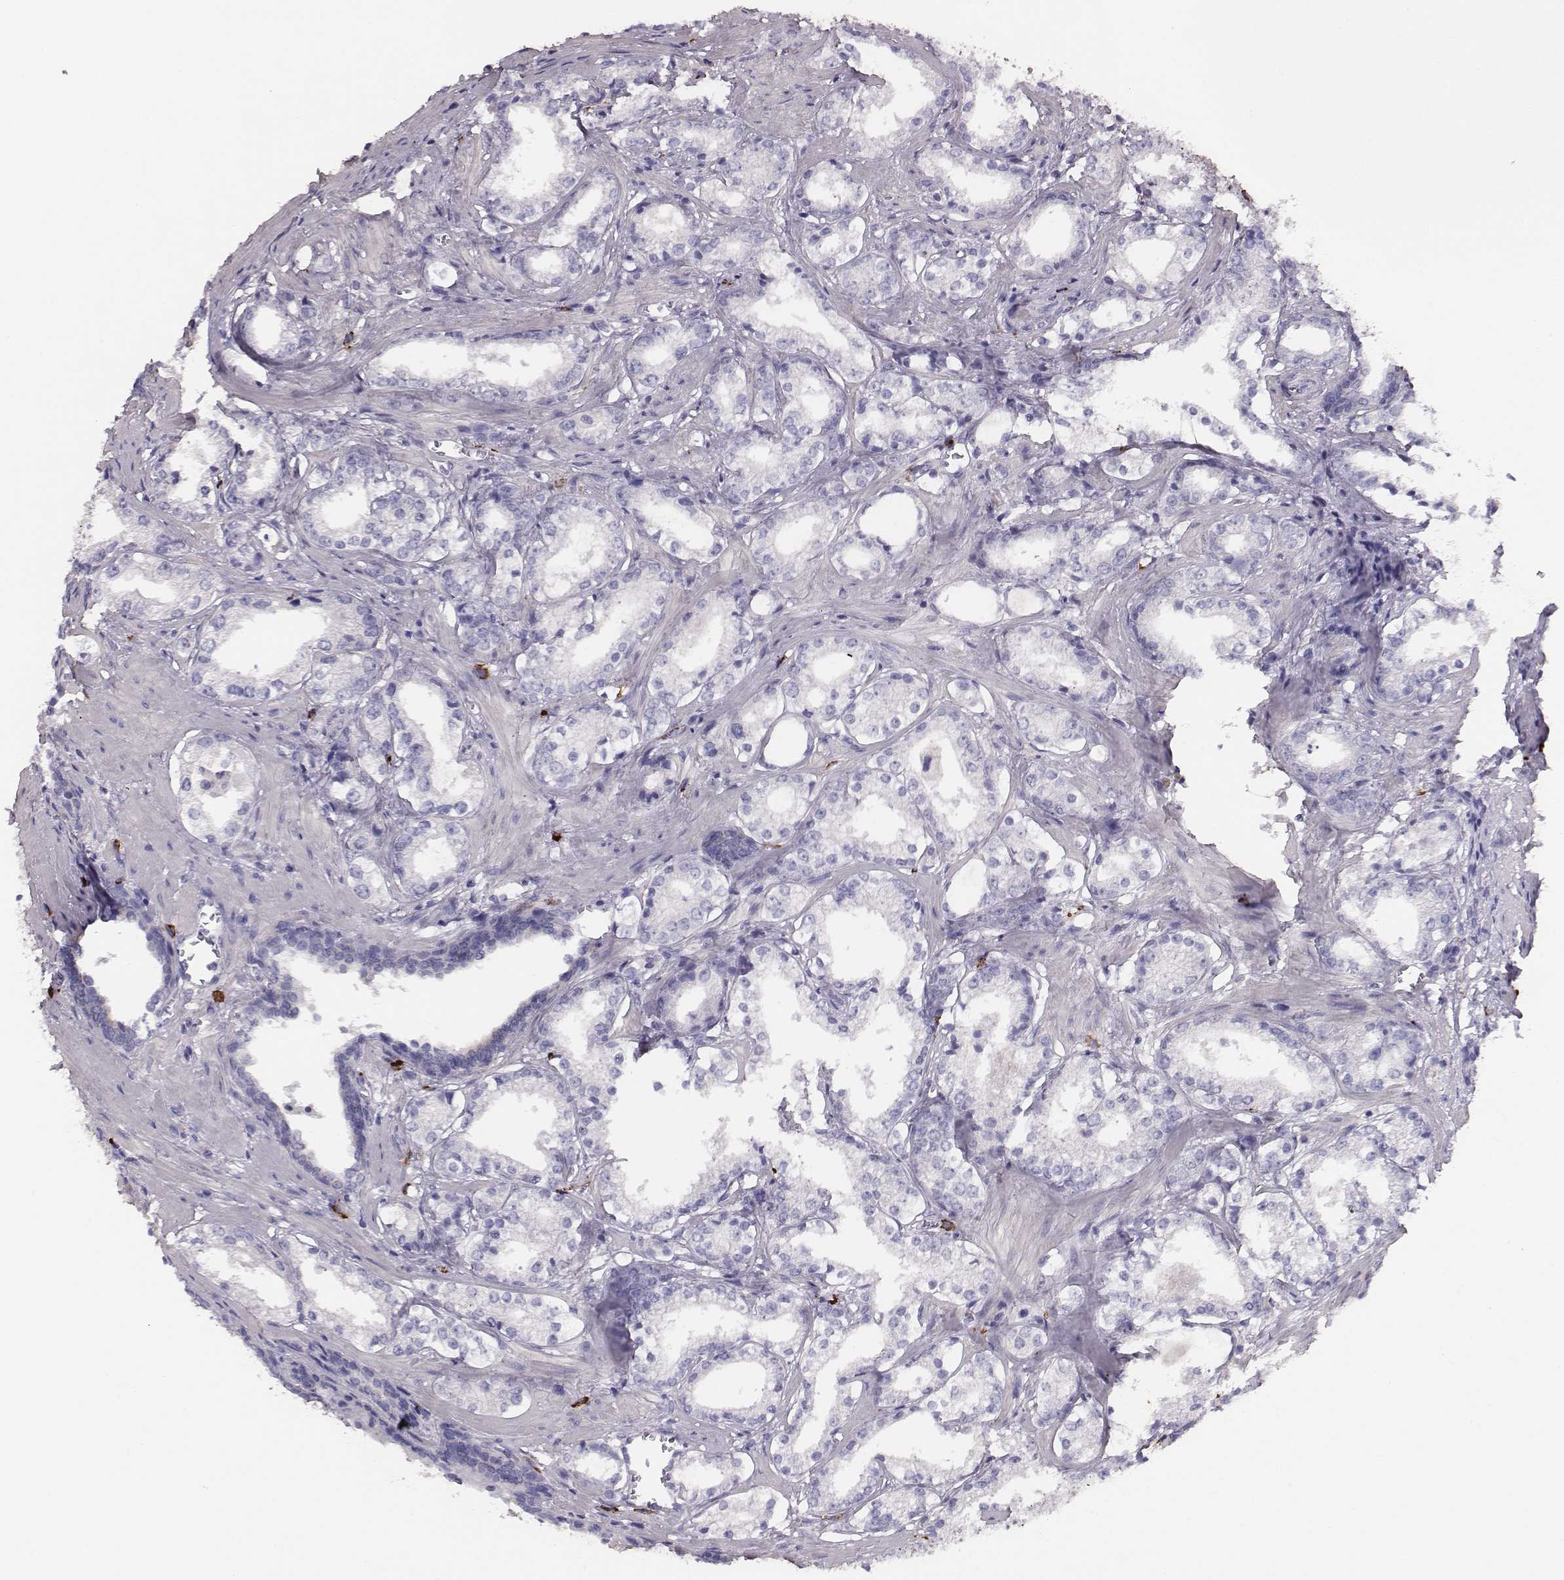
{"staining": {"intensity": "negative", "quantity": "none", "location": "none"}, "tissue": "prostate cancer", "cell_type": "Tumor cells", "image_type": "cancer", "snomed": [{"axis": "morphology", "description": "Adenocarcinoma, NOS"}, {"axis": "topography", "description": "Prostate and seminal vesicle, NOS"}], "caption": "Adenocarcinoma (prostate) was stained to show a protein in brown. There is no significant staining in tumor cells.", "gene": "P2RY10", "patient": {"sex": "male", "age": 63}}